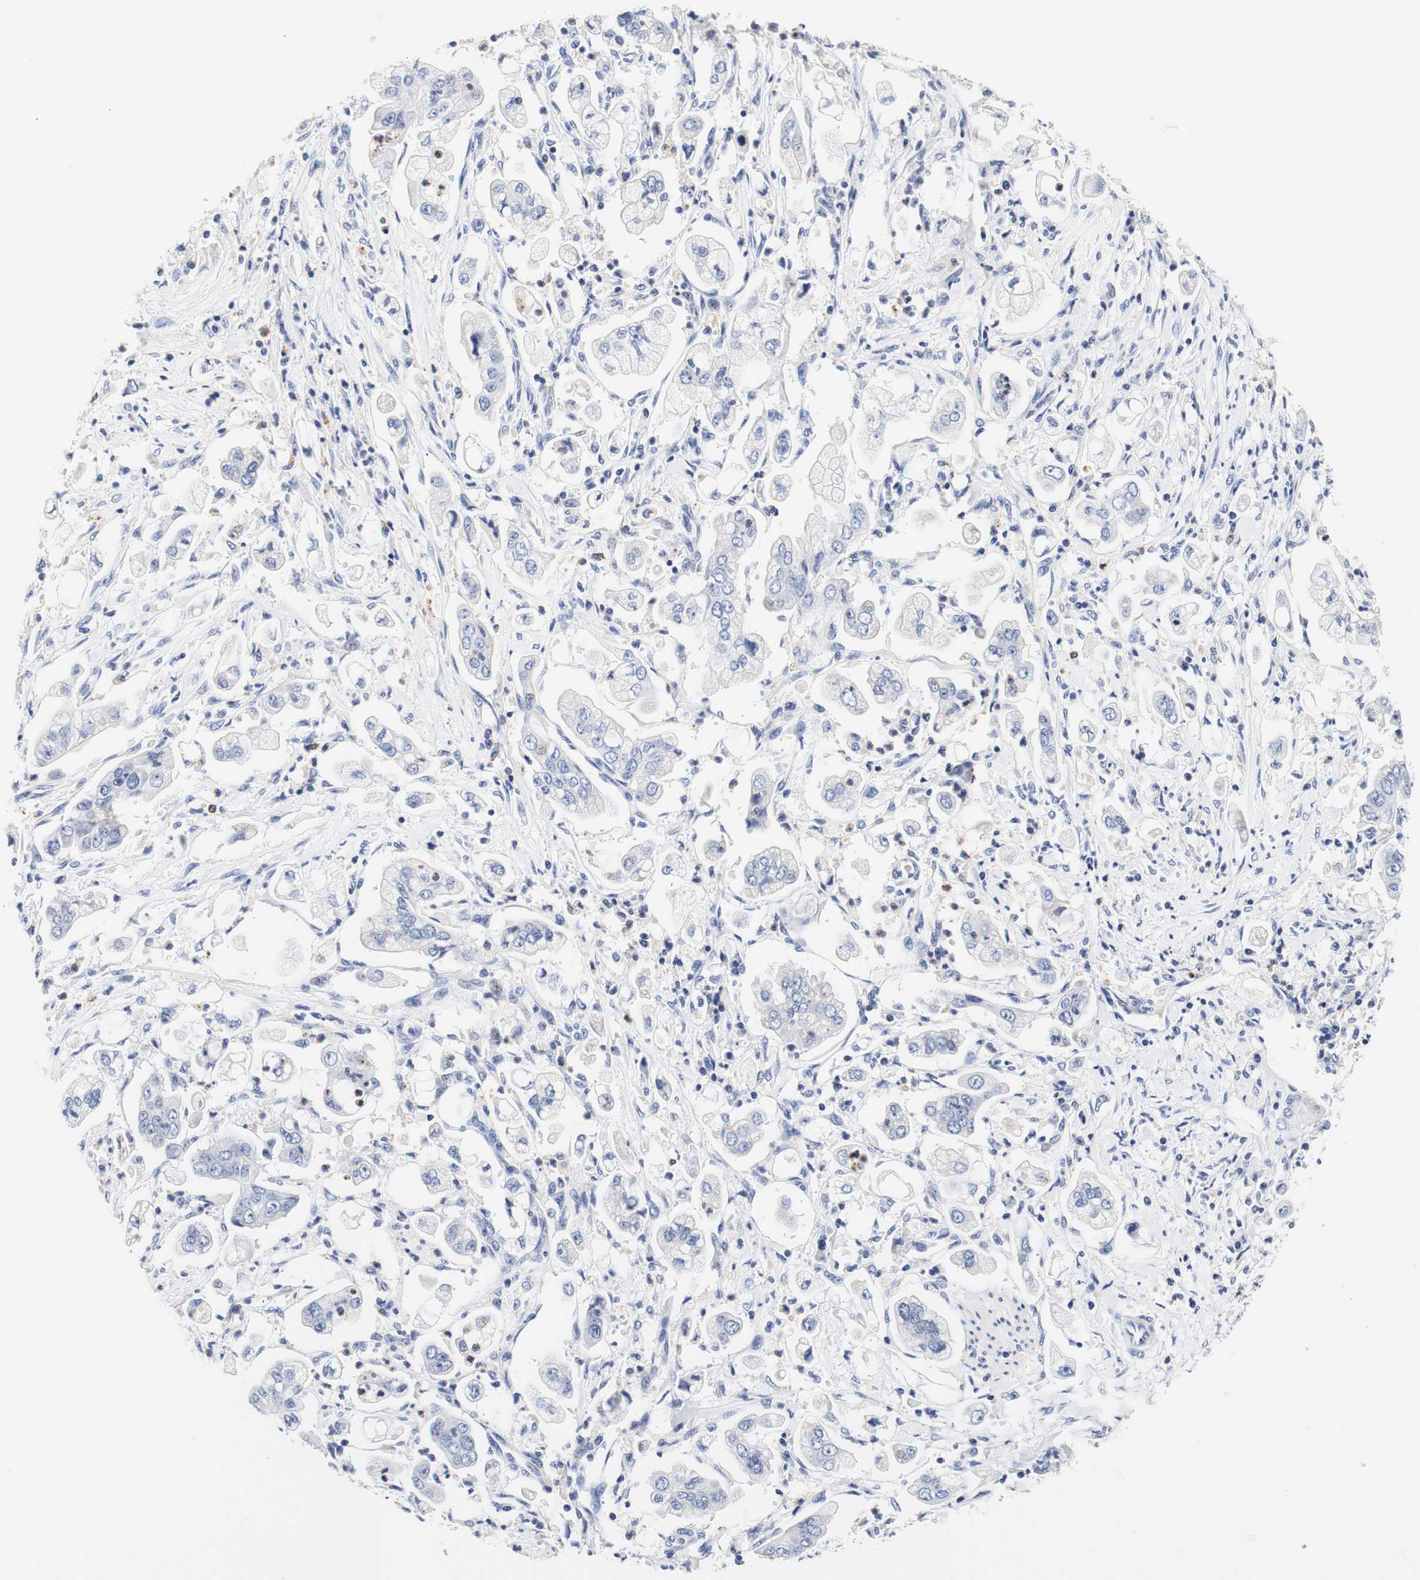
{"staining": {"intensity": "negative", "quantity": "none", "location": "none"}, "tissue": "stomach cancer", "cell_type": "Tumor cells", "image_type": "cancer", "snomed": [{"axis": "morphology", "description": "Adenocarcinoma, NOS"}, {"axis": "topography", "description": "Stomach"}], "caption": "A photomicrograph of human stomach adenocarcinoma is negative for staining in tumor cells.", "gene": "CAMK4", "patient": {"sex": "male", "age": 62}}